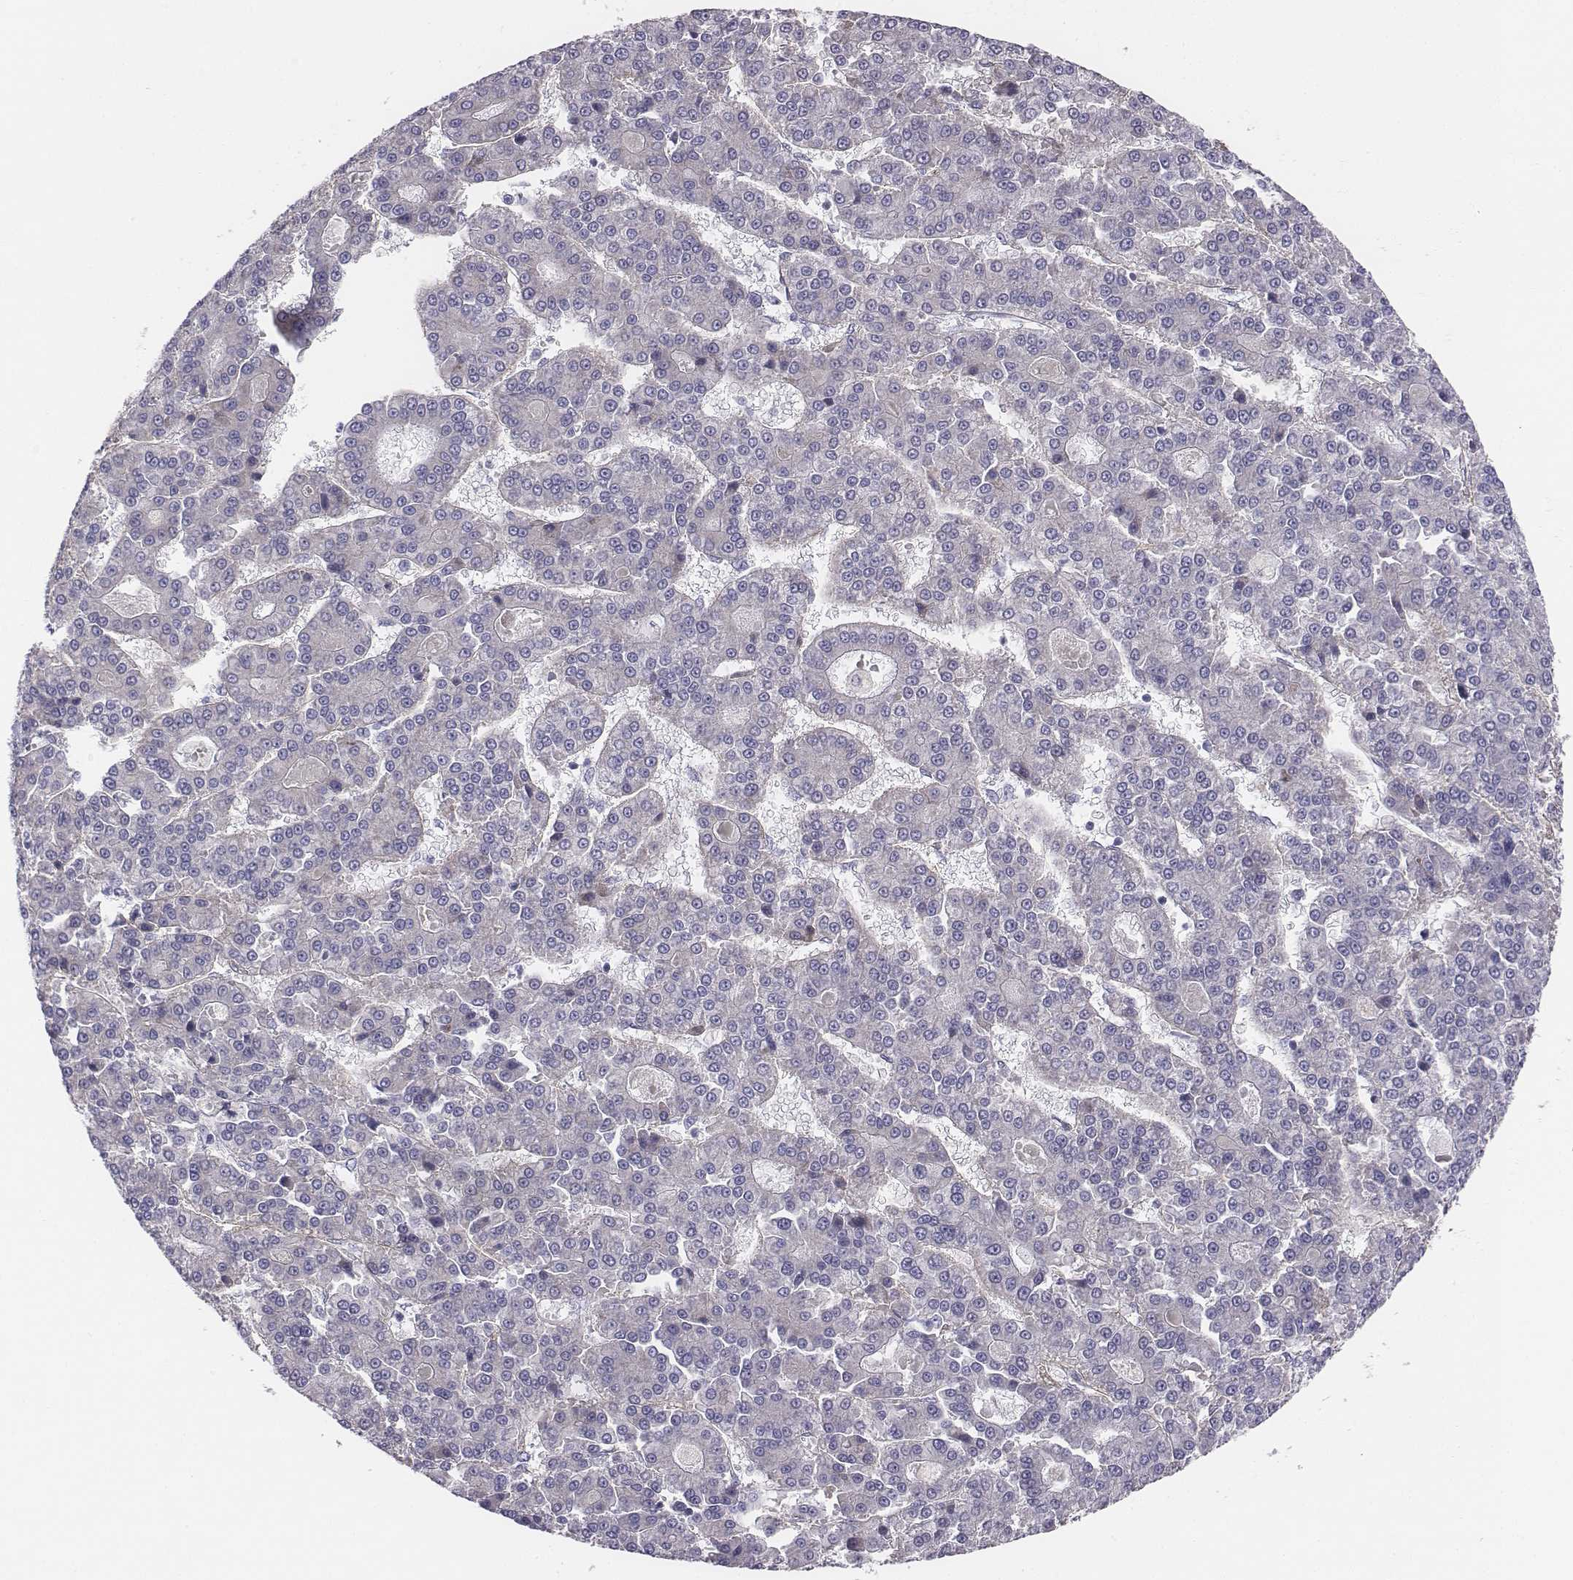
{"staining": {"intensity": "negative", "quantity": "none", "location": "none"}, "tissue": "liver cancer", "cell_type": "Tumor cells", "image_type": "cancer", "snomed": [{"axis": "morphology", "description": "Carcinoma, Hepatocellular, NOS"}, {"axis": "topography", "description": "Liver"}], "caption": "Tumor cells are negative for brown protein staining in liver cancer.", "gene": "CHST14", "patient": {"sex": "male", "age": 70}}